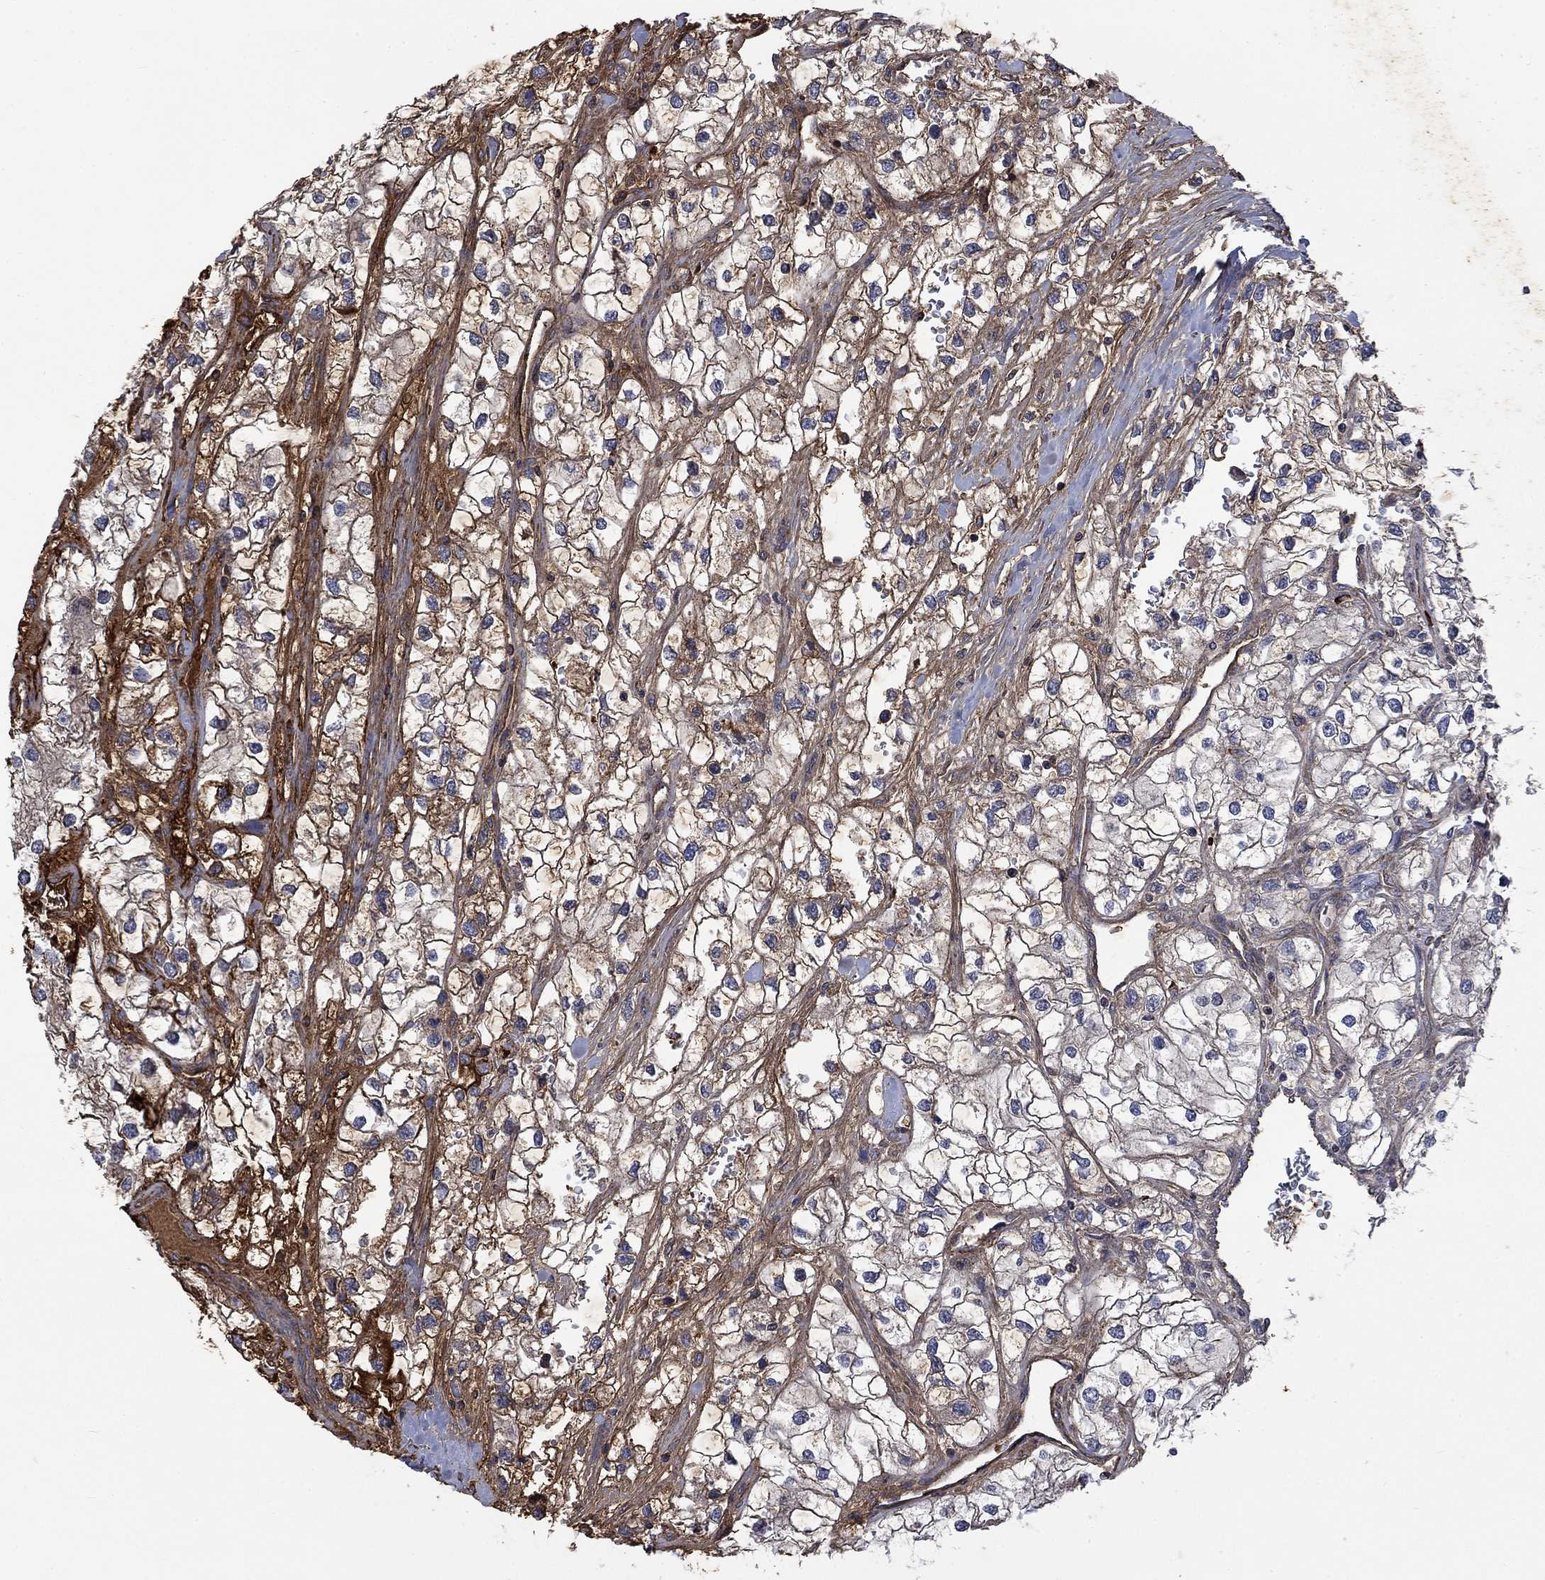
{"staining": {"intensity": "moderate", "quantity": "25%-75%", "location": "cytoplasmic/membranous"}, "tissue": "renal cancer", "cell_type": "Tumor cells", "image_type": "cancer", "snomed": [{"axis": "morphology", "description": "Adenocarcinoma, NOS"}, {"axis": "topography", "description": "Kidney"}], "caption": "Renal cancer (adenocarcinoma) tissue displays moderate cytoplasmic/membranous positivity in approximately 25%-75% of tumor cells, visualized by immunohistochemistry.", "gene": "VCAN", "patient": {"sex": "male", "age": 59}}